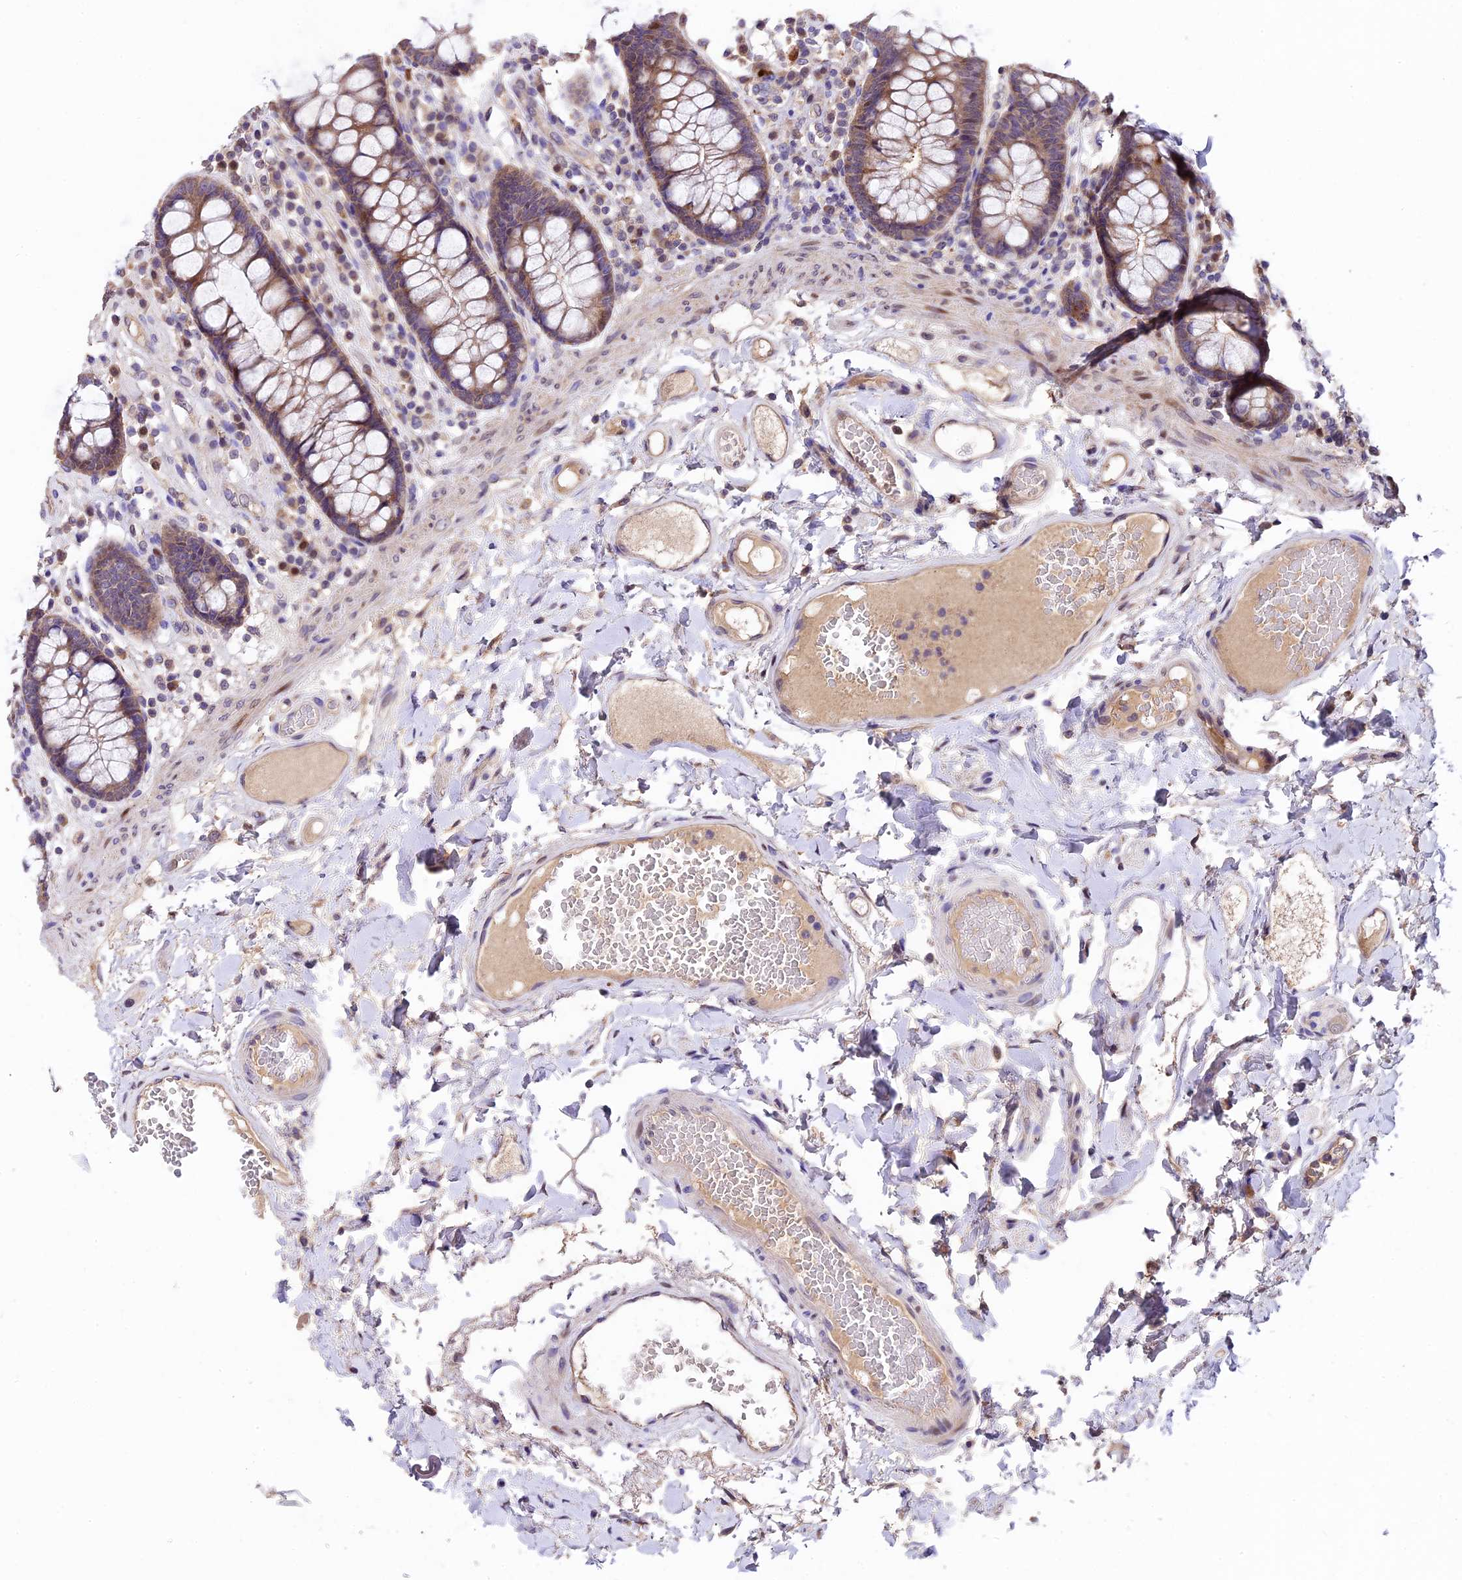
{"staining": {"intensity": "weak", "quantity": ">75%", "location": "cytoplasmic/membranous"}, "tissue": "colon", "cell_type": "Endothelial cells", "image_type": "normal", "snomed": [{"axis": "morphology", "description": "Normal tissue, NOS"}, {"axis": "topography", "description": "Colon"}], "caption": "Immunohistochemical staining of normal human colon exhibits weak cytoplasmic/membranous protein positivity in about >75% of endothelial cells.", "gene": "SBNO2", "patient": {"sex": "male", "age": 84}}